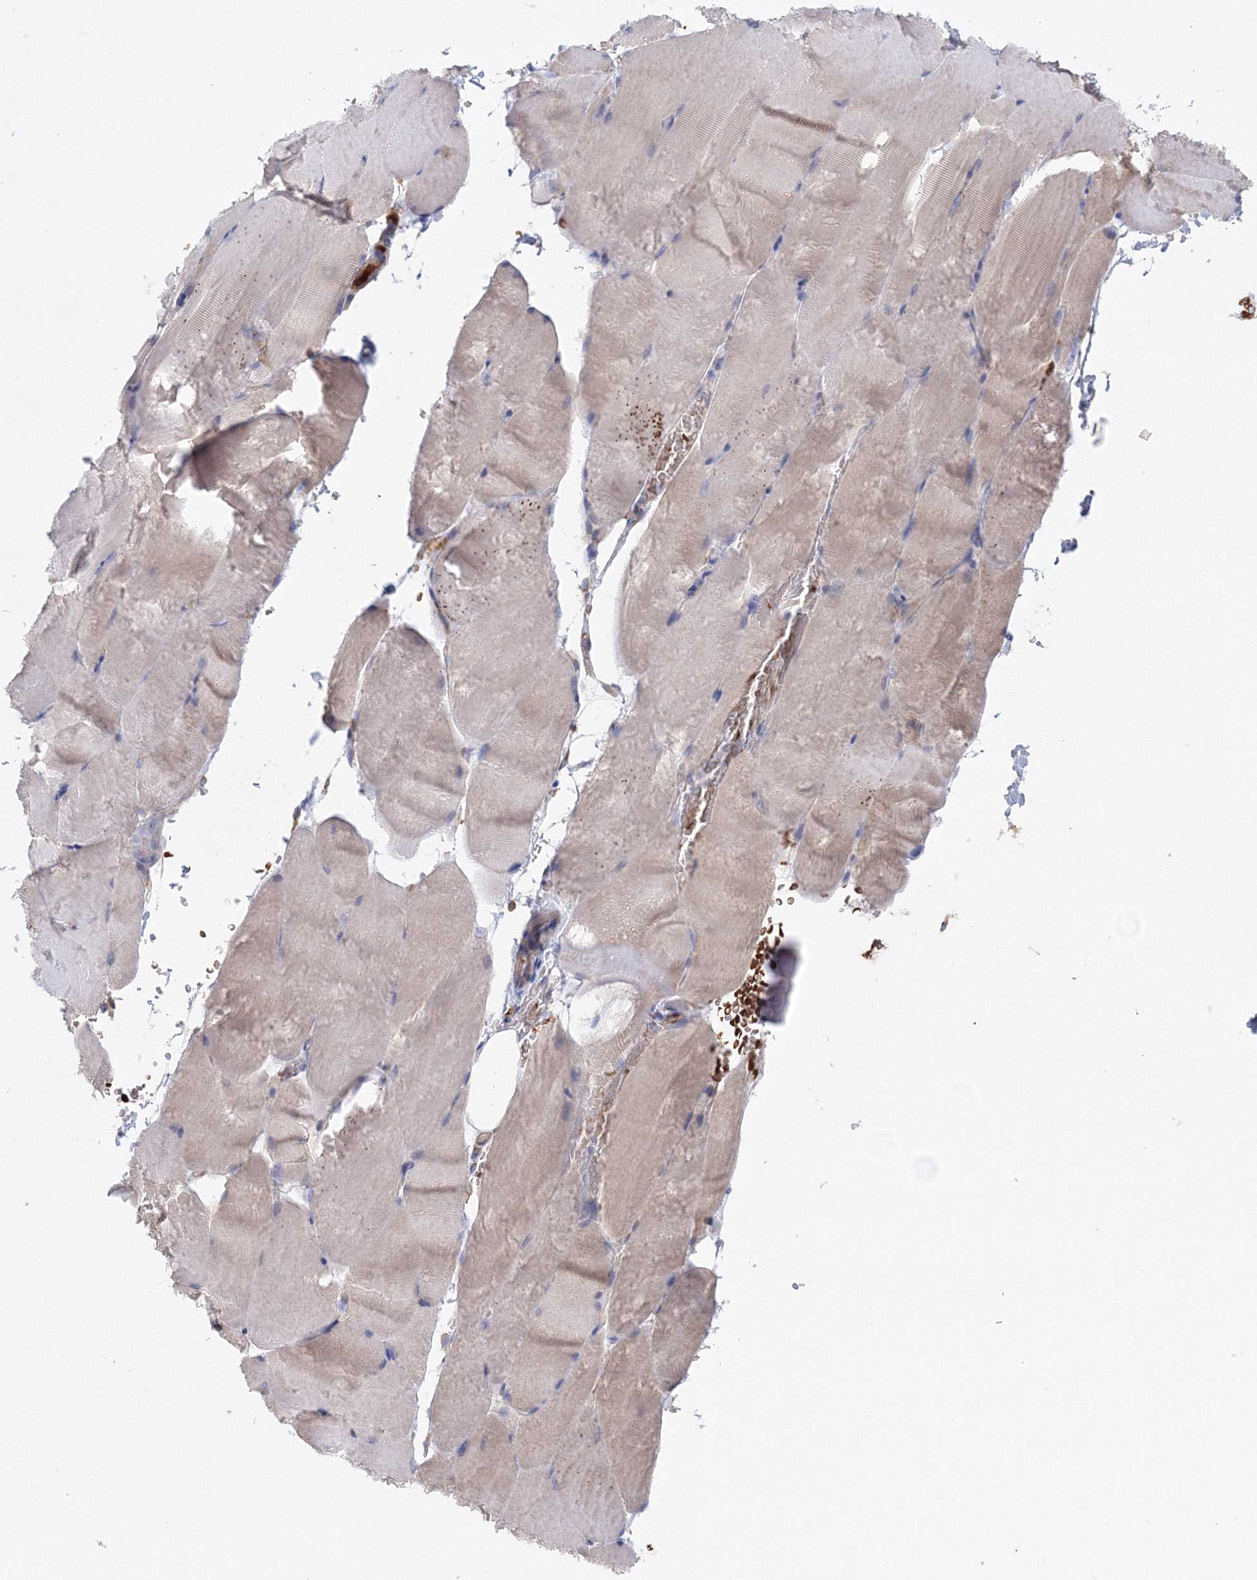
{"staining": {"intensity": "negative", "quantity": "none", "location": "none"}, "tissue": "skeletal muscle", "cell_type": "Myocytes", "image_type": "normal", "snomed": [{"axis": "morphology", "description": "Normal tissue, NOS"}, {"axis": "topography", "description": "Skeletal muscle"}, {"axis": "topography", "description": "Parathyroid gland"}], "caption": "Immunohistochemistry (IHC) image of unremarkable skeletal muscle: human skeletal muscle stained with DAB reveals no significant protein expression in myocytes.", "gene": "VPS8", "patient": {"sex": "female", "age": 37}}